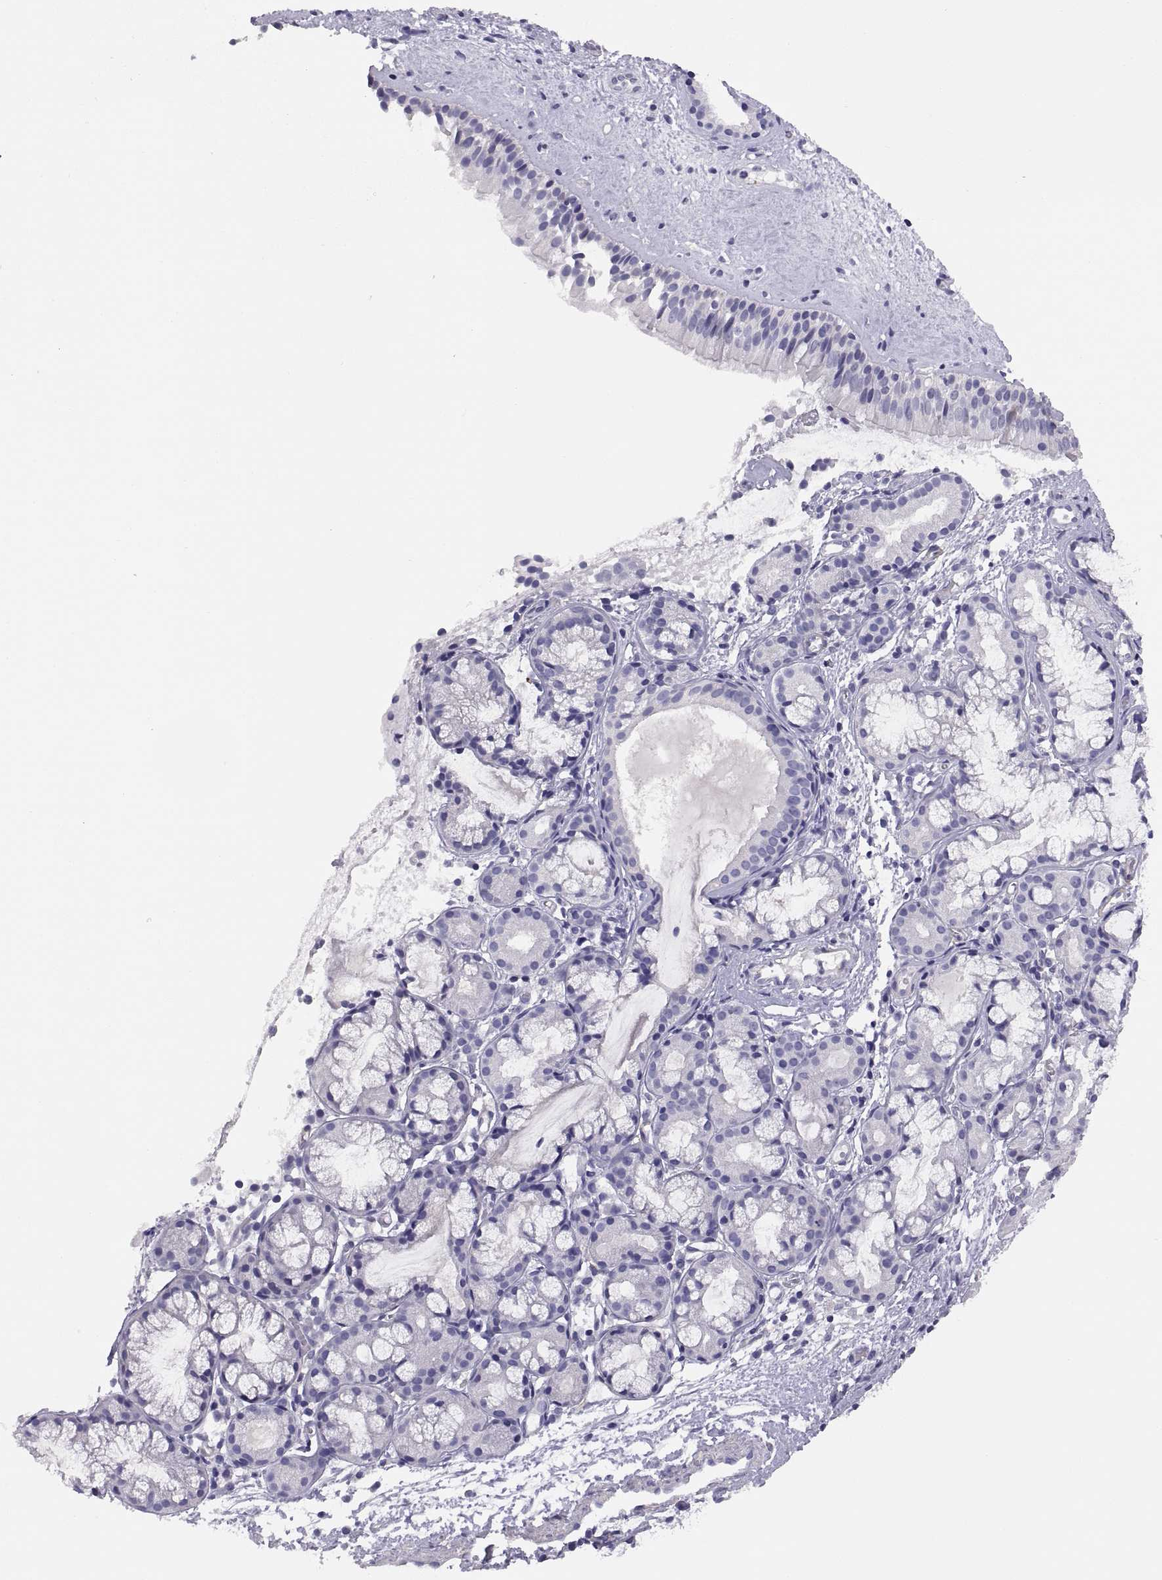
{"staining": {"intensity": "negative", "quantity": "none", "location": "none"}, "tissue": "nasopharynx", "cell_type": "Respiratory epithelial cells", "image_type": "normal", "snomed": [{"axis": "morphology", "description": "Normal tissue, NOS"}, {"axis": "topography", "description": "Nasopharynx"}], "caption": "Respiratory epithelial cells show no significant protein expression in unremarkable nasopharynx. (Immunohistochemistry, brightfield microscopy, high magnification).", "gene": "STRC", "patient": {"sex": "male", "age": 29}}